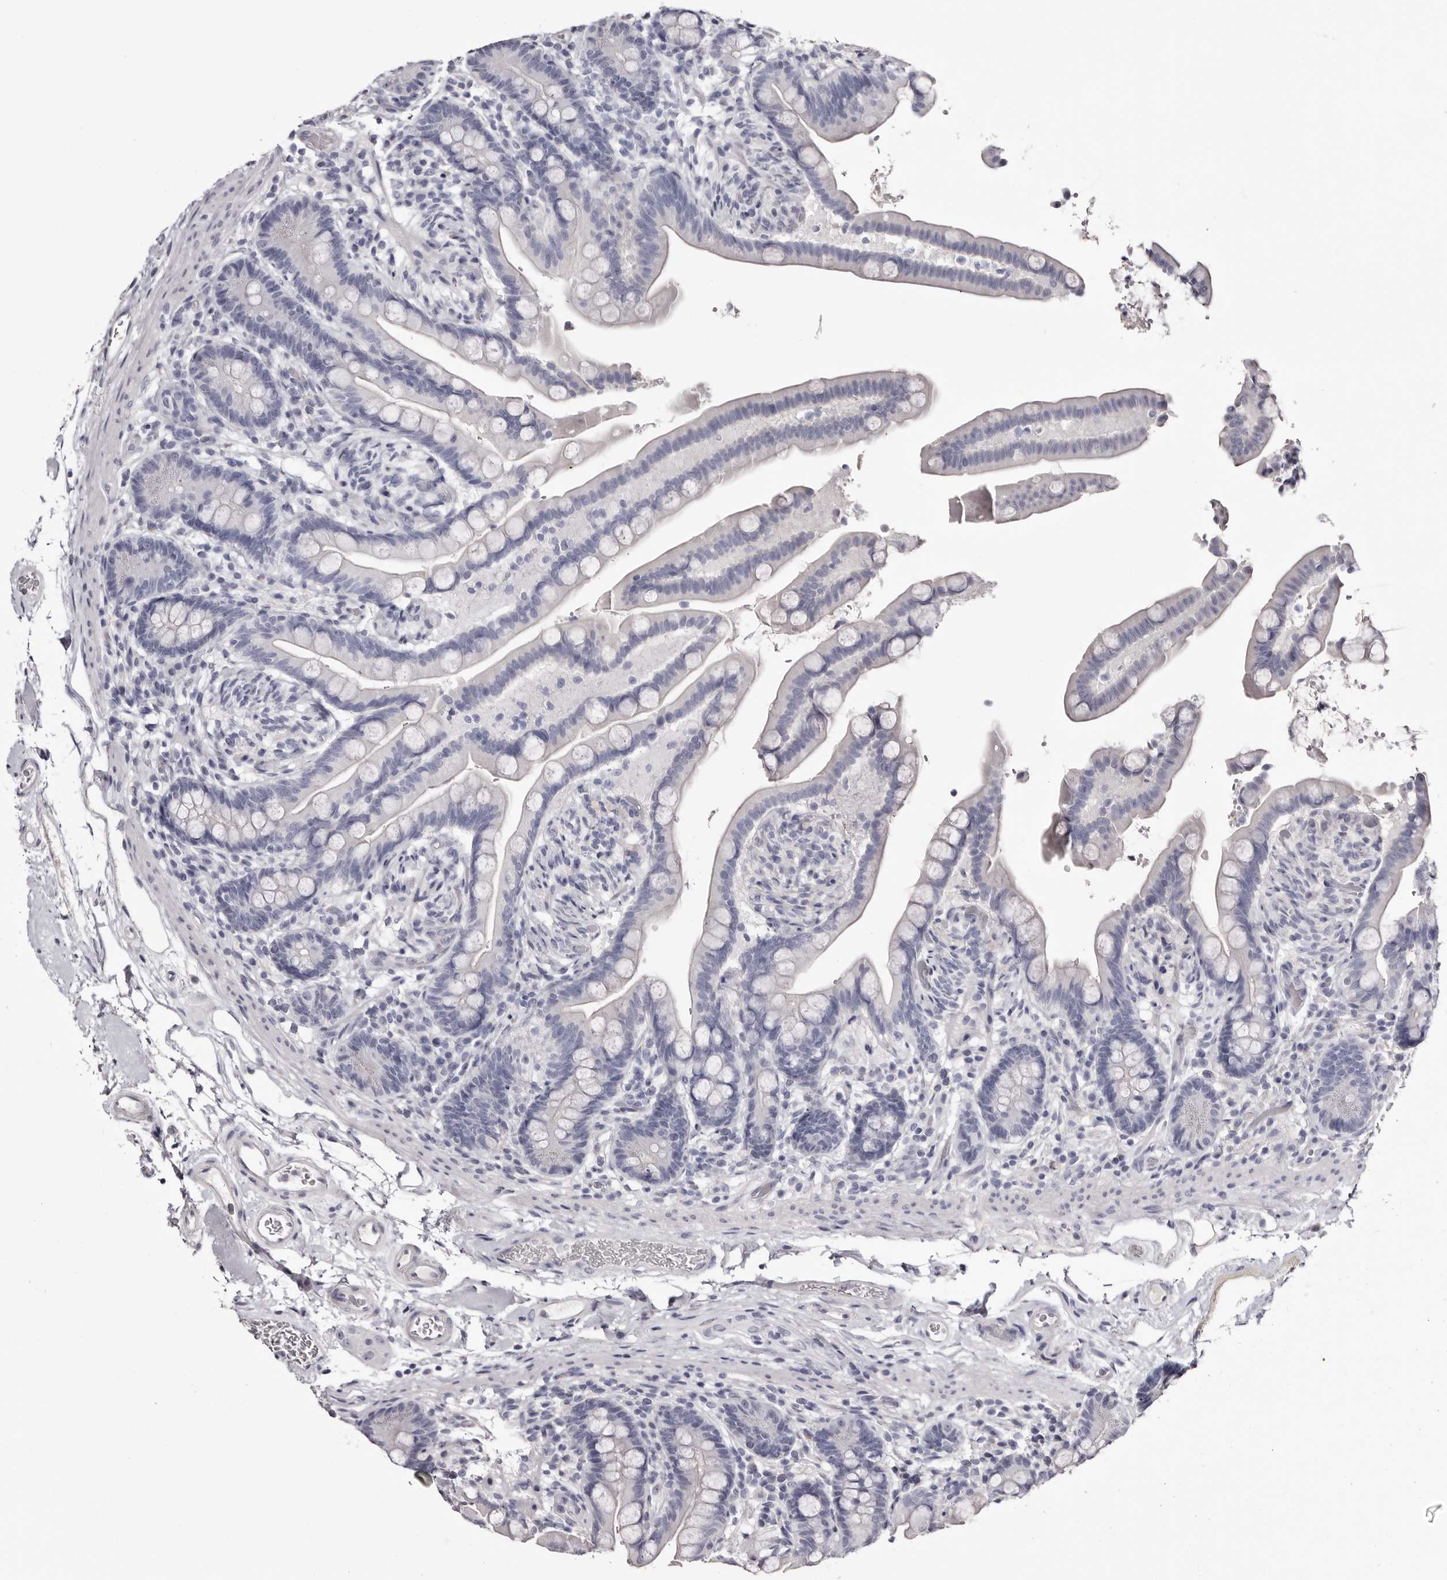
{"staining": {"intensity": "negative", "quantity": "none", "location": "none"}, "tissue": "colon", "cell_type": "Endothelial cells", "image_type": "normal", "snomed": [{"axis": "morphology", "description": "Normal tissue, NOS"}, {"axis": "topography", "description": "Smooth muscle"}, {"axis": "topography", "description": "Colon"}], "caption": "Endothelial cells show no significant protein positivity in unremarkable colon. The staining is performed using DAB brown chromogen with nuclei counter-stained in using hematoxylin.", "gene": "CA6", "patient": {"sex": "male", "age": 73}}